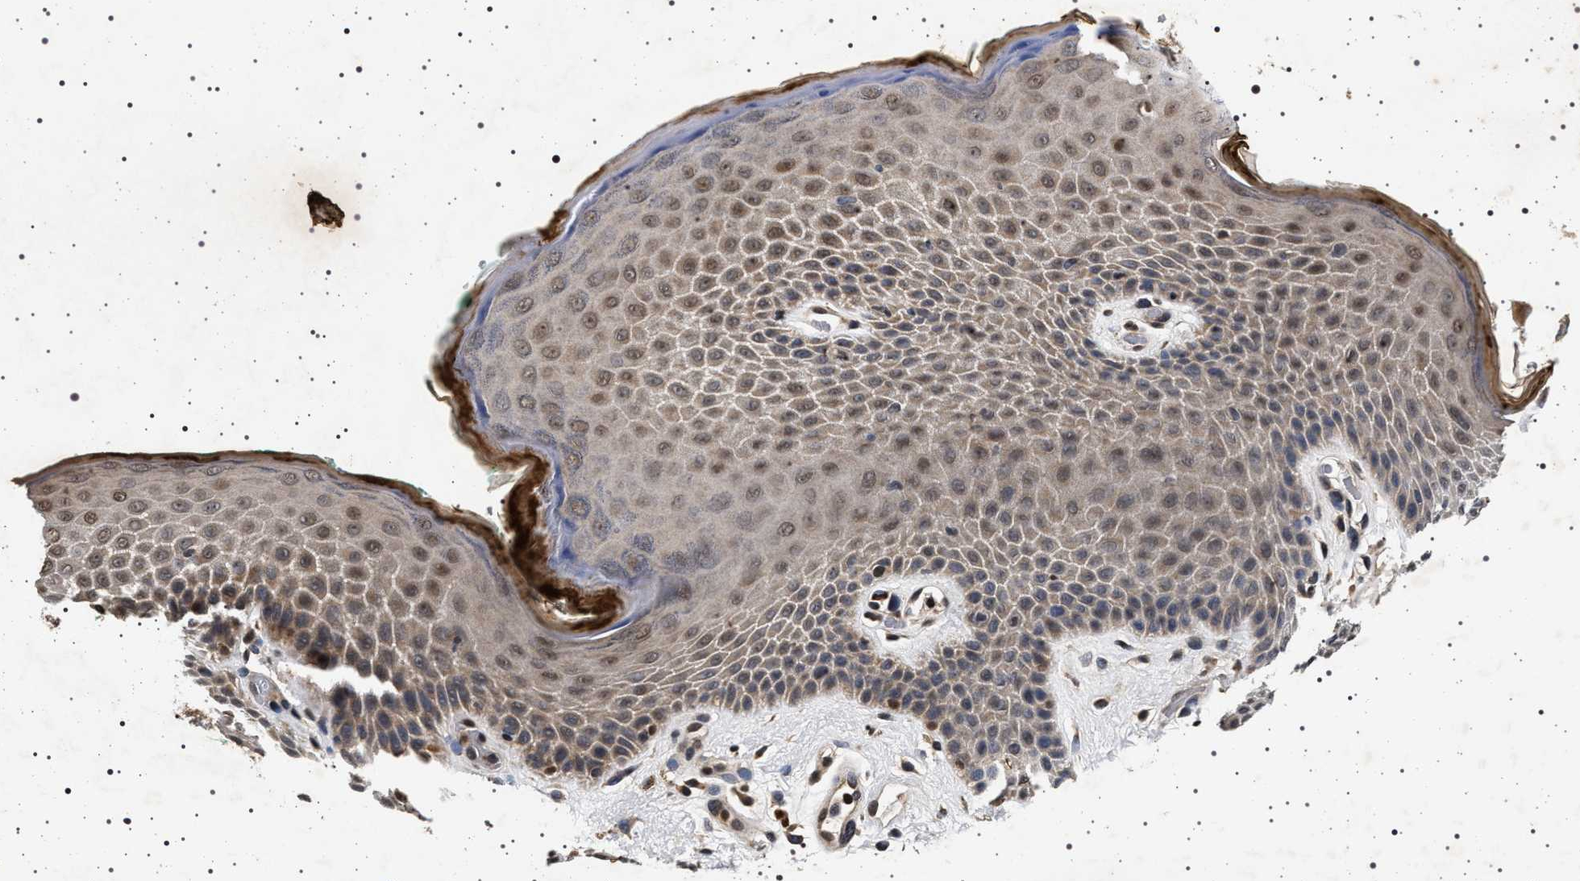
{"staining": {"intensity": "weak", "quantity": "25%-75%", "location": "cytoplasmic/membranous,nuclear"}, "tissue": "skin", "cell_type": "Epidermal cells", "image_type": "normal", "snomed": [{"axis": "morphology", "description": "Normal tissue, NOS"}, {"axis": "topography", "description": "Anal"}], "caption": "Brown immunohistochemical staining in benign human skin reveals weak cytoplasmic/membranous,nuclear expression in approximately 25%-75% of epidermal cells. (Brightfield microscopy of DAB IHC at high magnification).", "gene": "CDKN1B", "patient": {"sex": "male", "age": 74}}